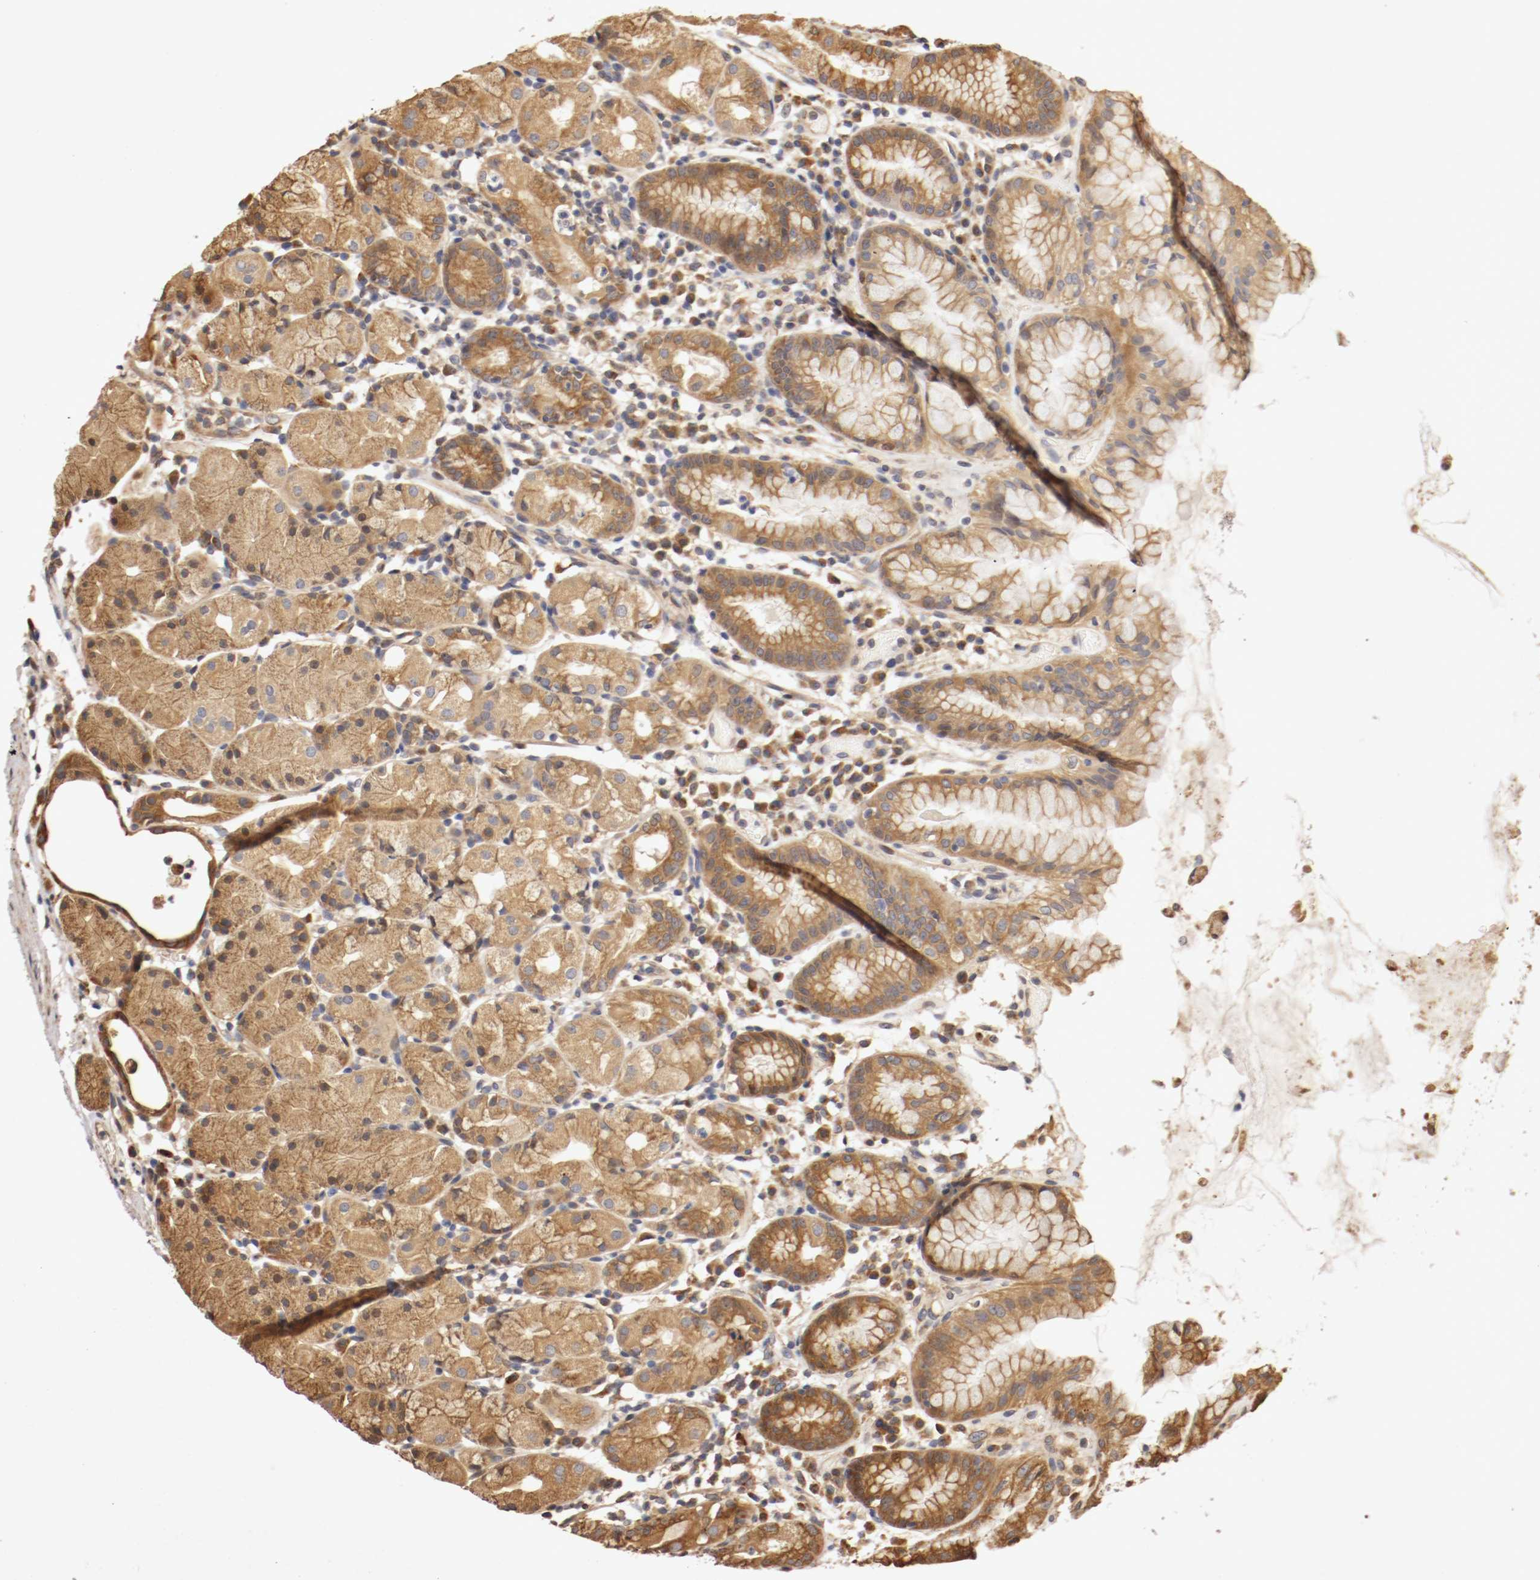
{"staining": {"intensity": "moderate", "quantity": ">75%", "location": "cytoplasmic/membranous"}, "tissue": "stomach", "cell_type": "Glandular cells", "image_type": "normal", "snomed": [{"axis": "morphology", "description": "Normal tissue, NOS"}, {"axis": "topography", "description": "Stomach"}, {"axis": "topography", "description": "Stomach, lower"}], "caption": "The micrograph demonstrates staining of normal stomach, revealing moderate cytoplasmic/membranous protein positivity (brown color) within glandular cells. Nuclei are stained in blue.", "gene": "VEZT", "patient": {"sex": "female", "age": 75}}